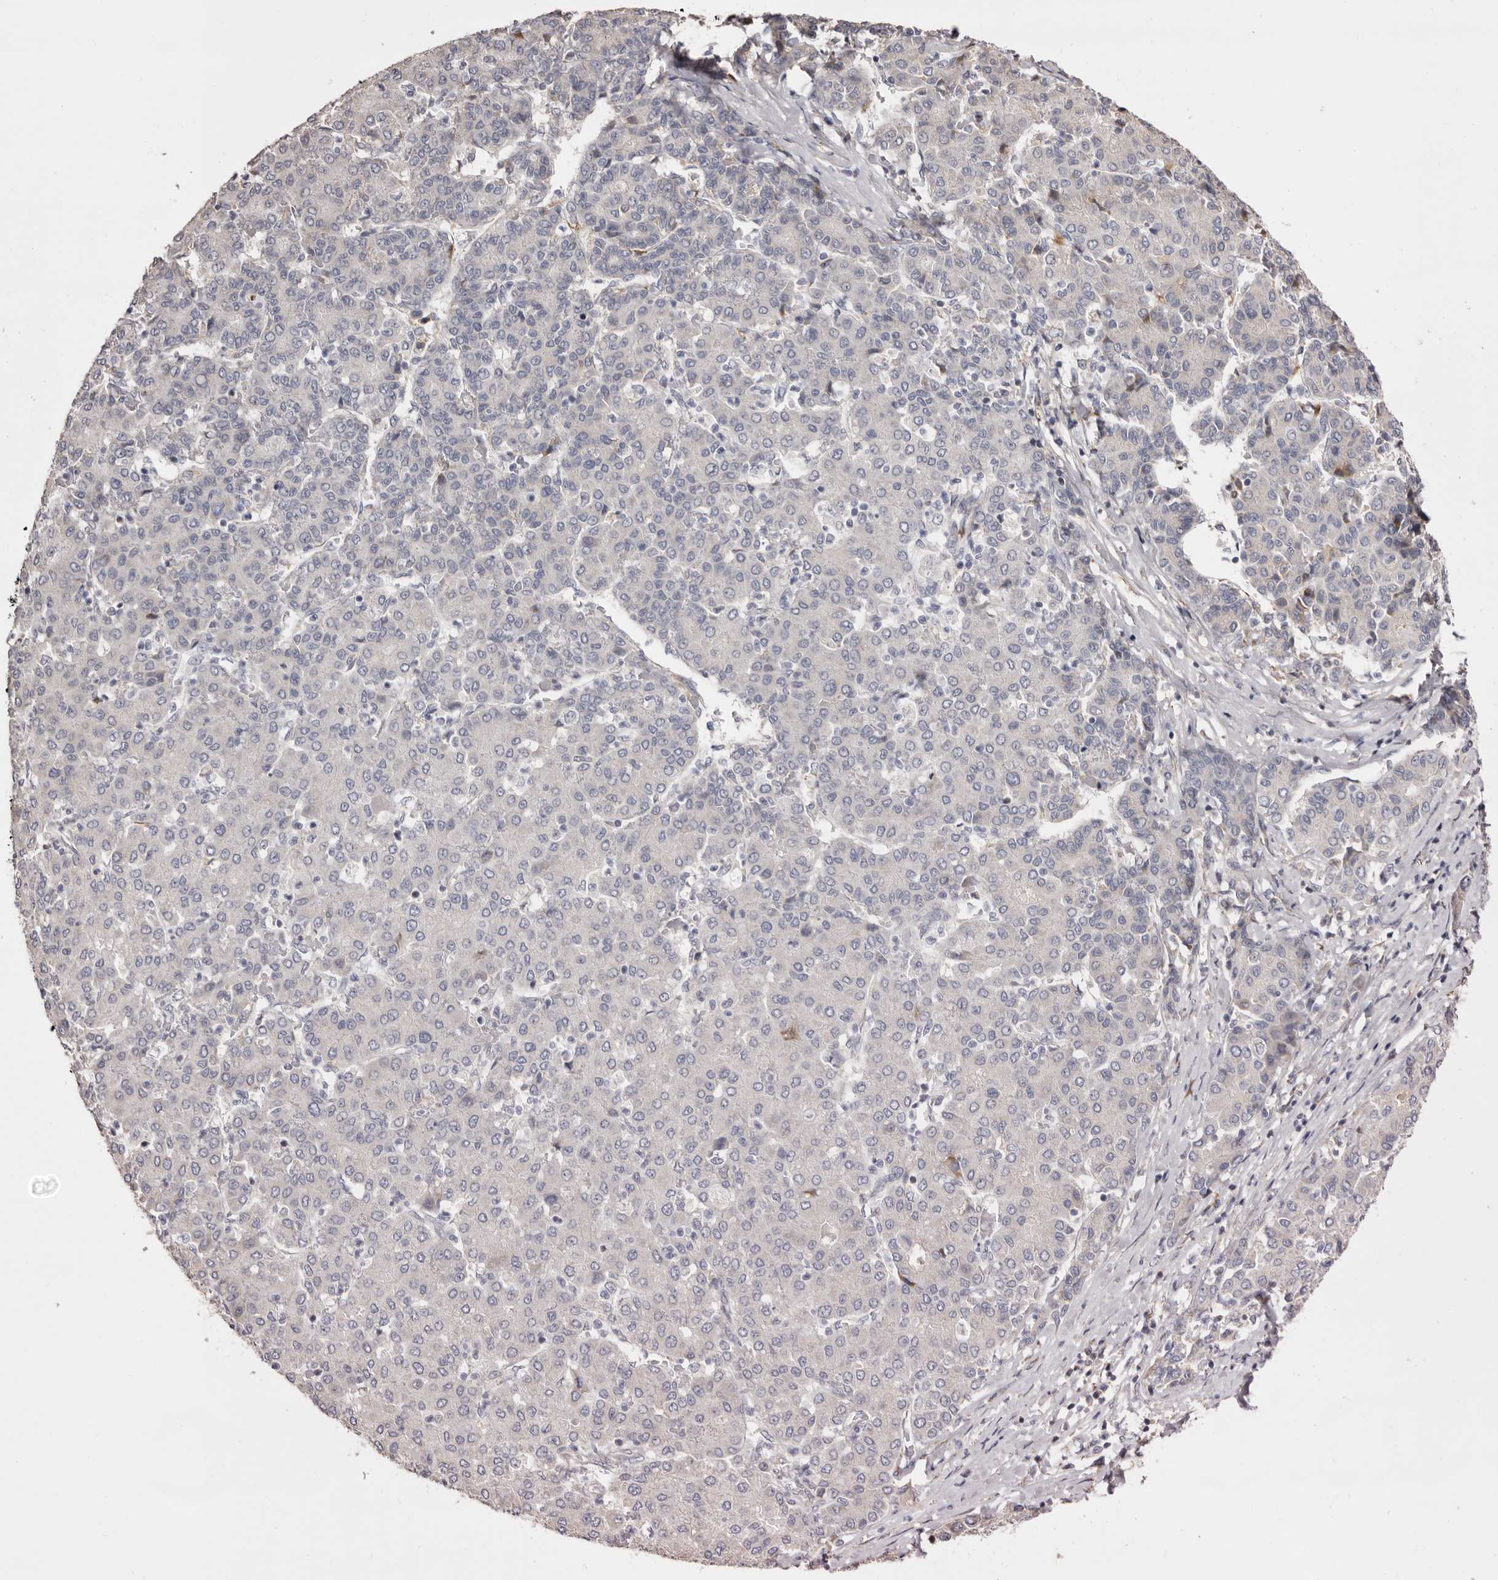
{"staining": {"intensity": "negative", "quantity": "none", "location": "none"}, "tissue": "liver cancer", "cell_type": "Tumor cells", "image_type": "cancer", "snomed": [{"axis": "morphology", "description": "Carcinoma, Hepatocellular, NOS"}, {"axis": "topography", "description": "Liver"}], "caption": "Immunohistochemistry (IHC) of human liver cancer (hepatocellular carcinoma) exhibits no expression in tumor cells. (DAB (3,3'-diaminobenzidine) IHC with hematoxylin counter stain).", "gene": "PIGX", "patient": {"sex": "male", "age": 65}}